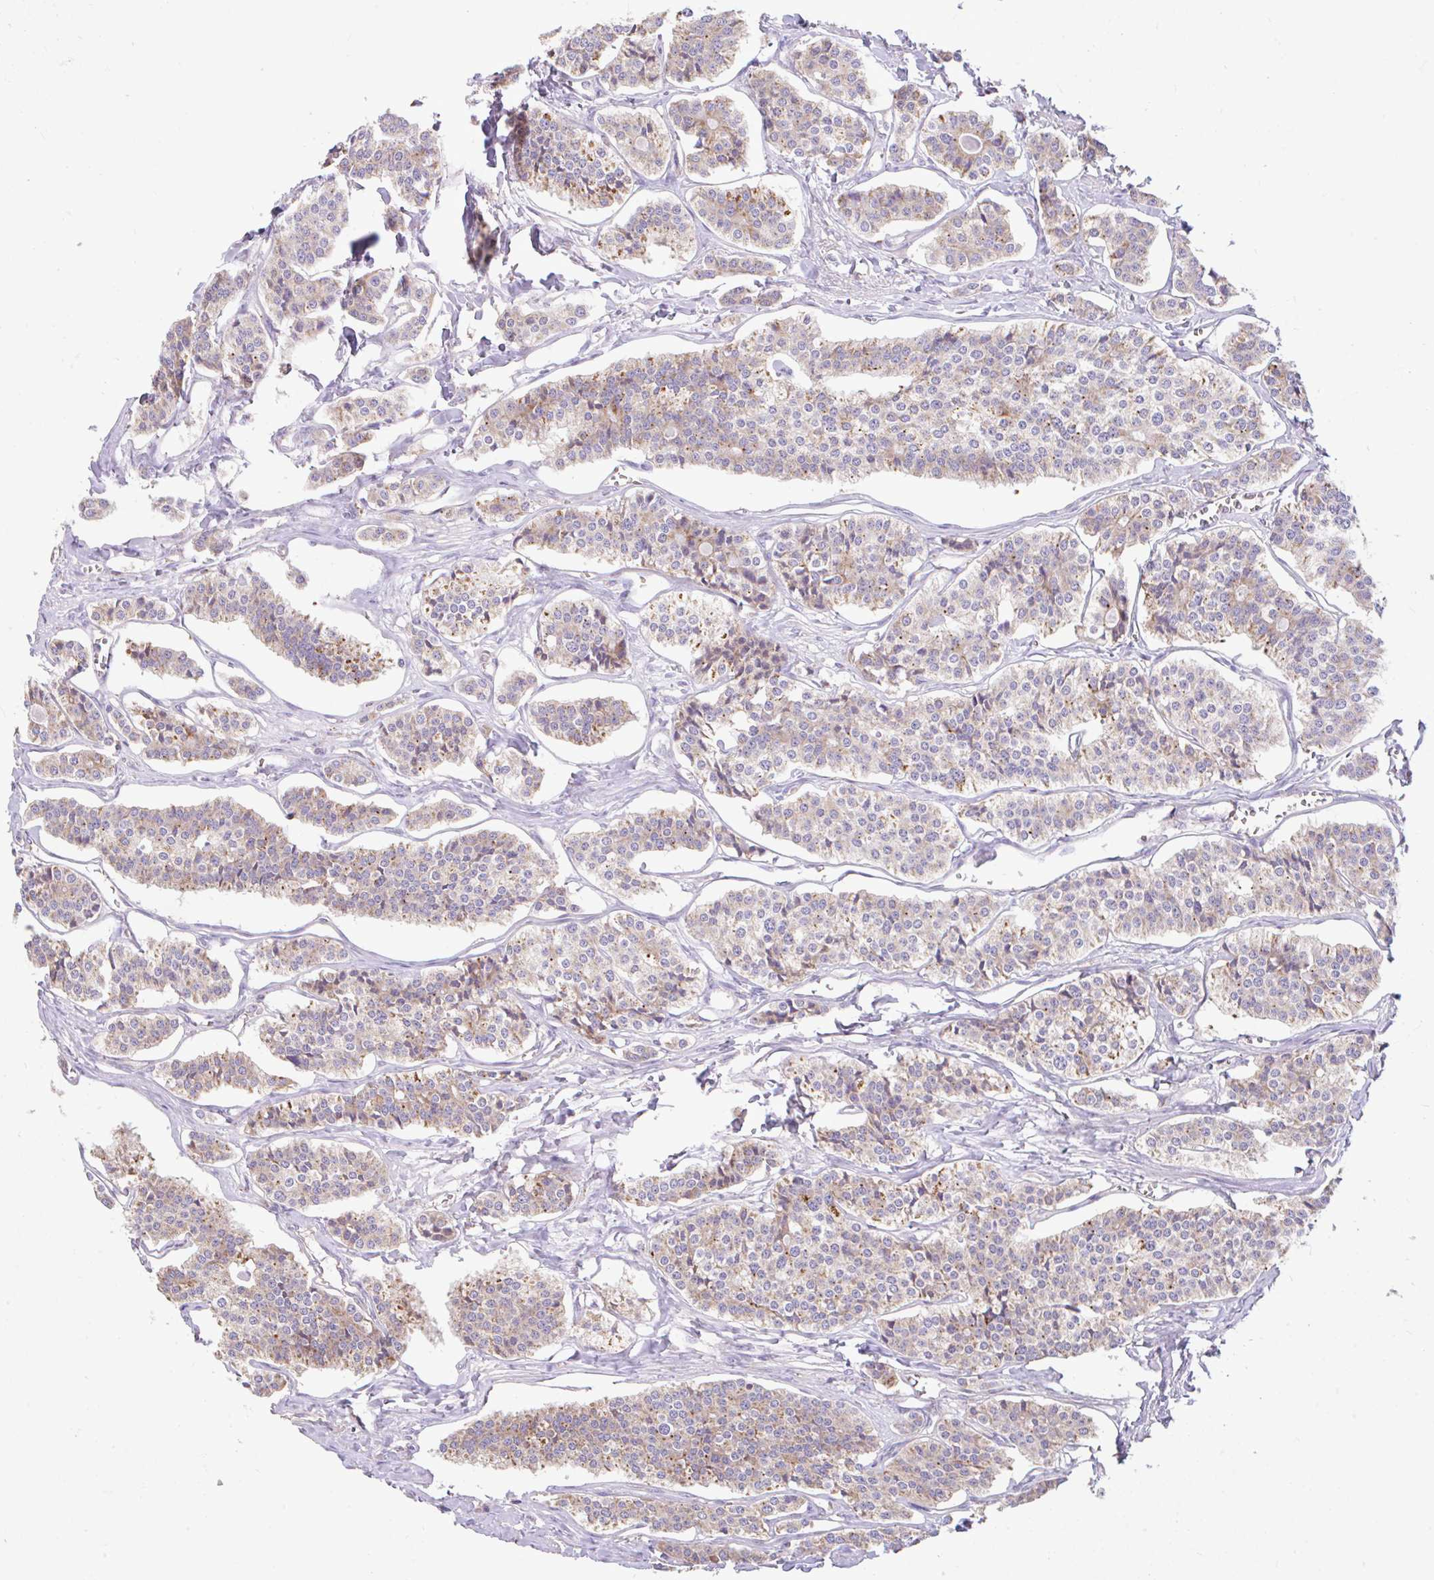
{"staining": {"intensity": "weak", "quantity": "25%-75%", "location": "cytoplasmic/membranous"}, "tissue": "carcinoid", "cell_type": "Tumor cells", "image_type": "cancer", "snomed": [{"axis": "morphology", "description": "Carcinoid, malignant, NOS"}, {"axis": "topography", "description": "Small intestine"}], "caption": "Protein expression analysis of human carcinoid reveals weak cytoplasmic/membranous expression in approximately 25%-75% of tumor cells.", "gene": "RALBP1", "patient": {"sex": "male", "age": 63}}